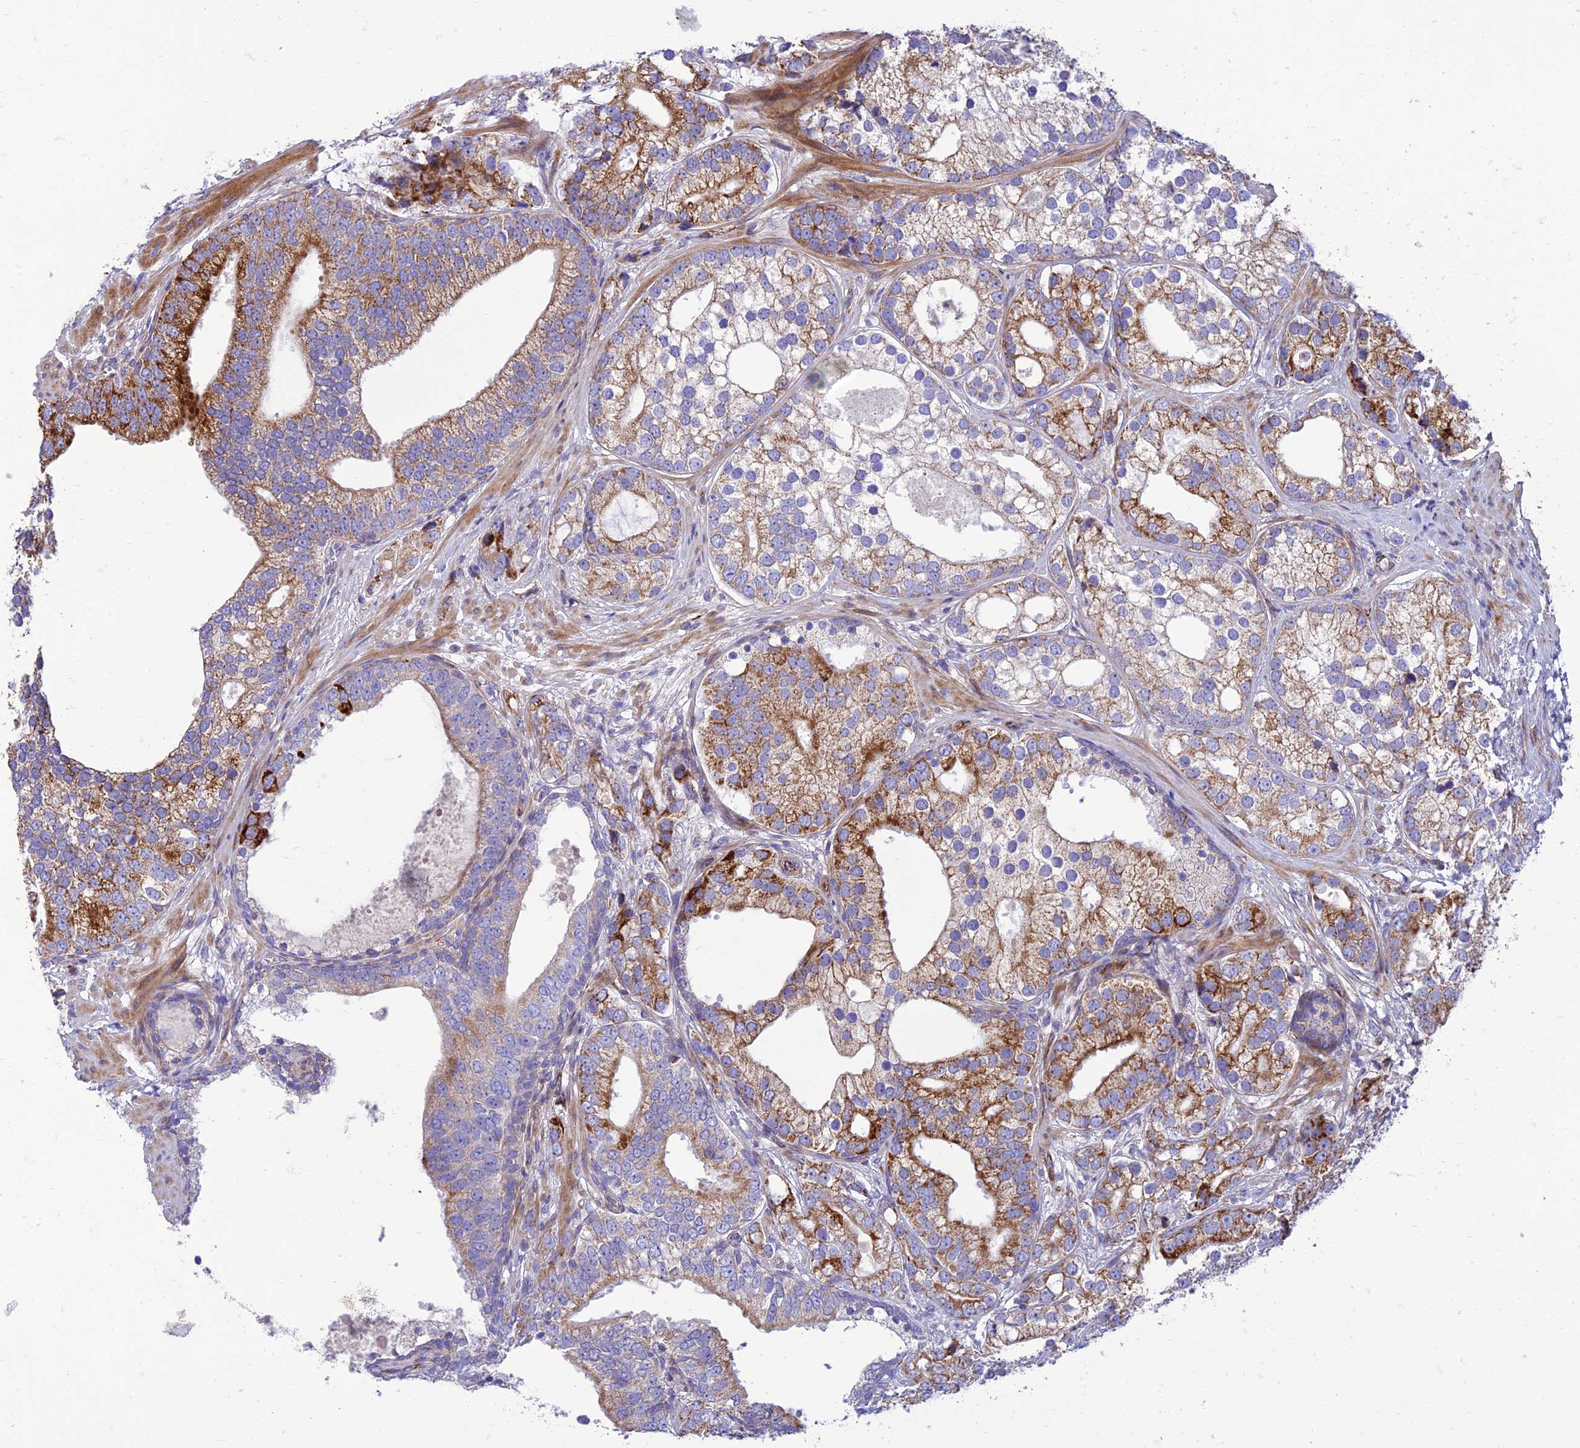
{"staining": {"intensity": "strong", "quantity": "<25%", "location": "cytoplasmic/membranous"}, "tissue": "prostate cancer", "cell_type": "Tumor cells", "image_type": "cancer", "snomed": [{"axis": "morphology", "description": "Adenocarcinoma, High grade"}, {"axis": "topography", "description": "Prostate"}], "caption": "About <25% of tumor cells in human adenocarcinoma (high-grade) (prostate) reveal strong cytoplasmic/membranous protein expression as visualized by brown immunohistochemical staining.", "gene": "SEL1L3", "patient": {"sex": "male", "age": 75}}